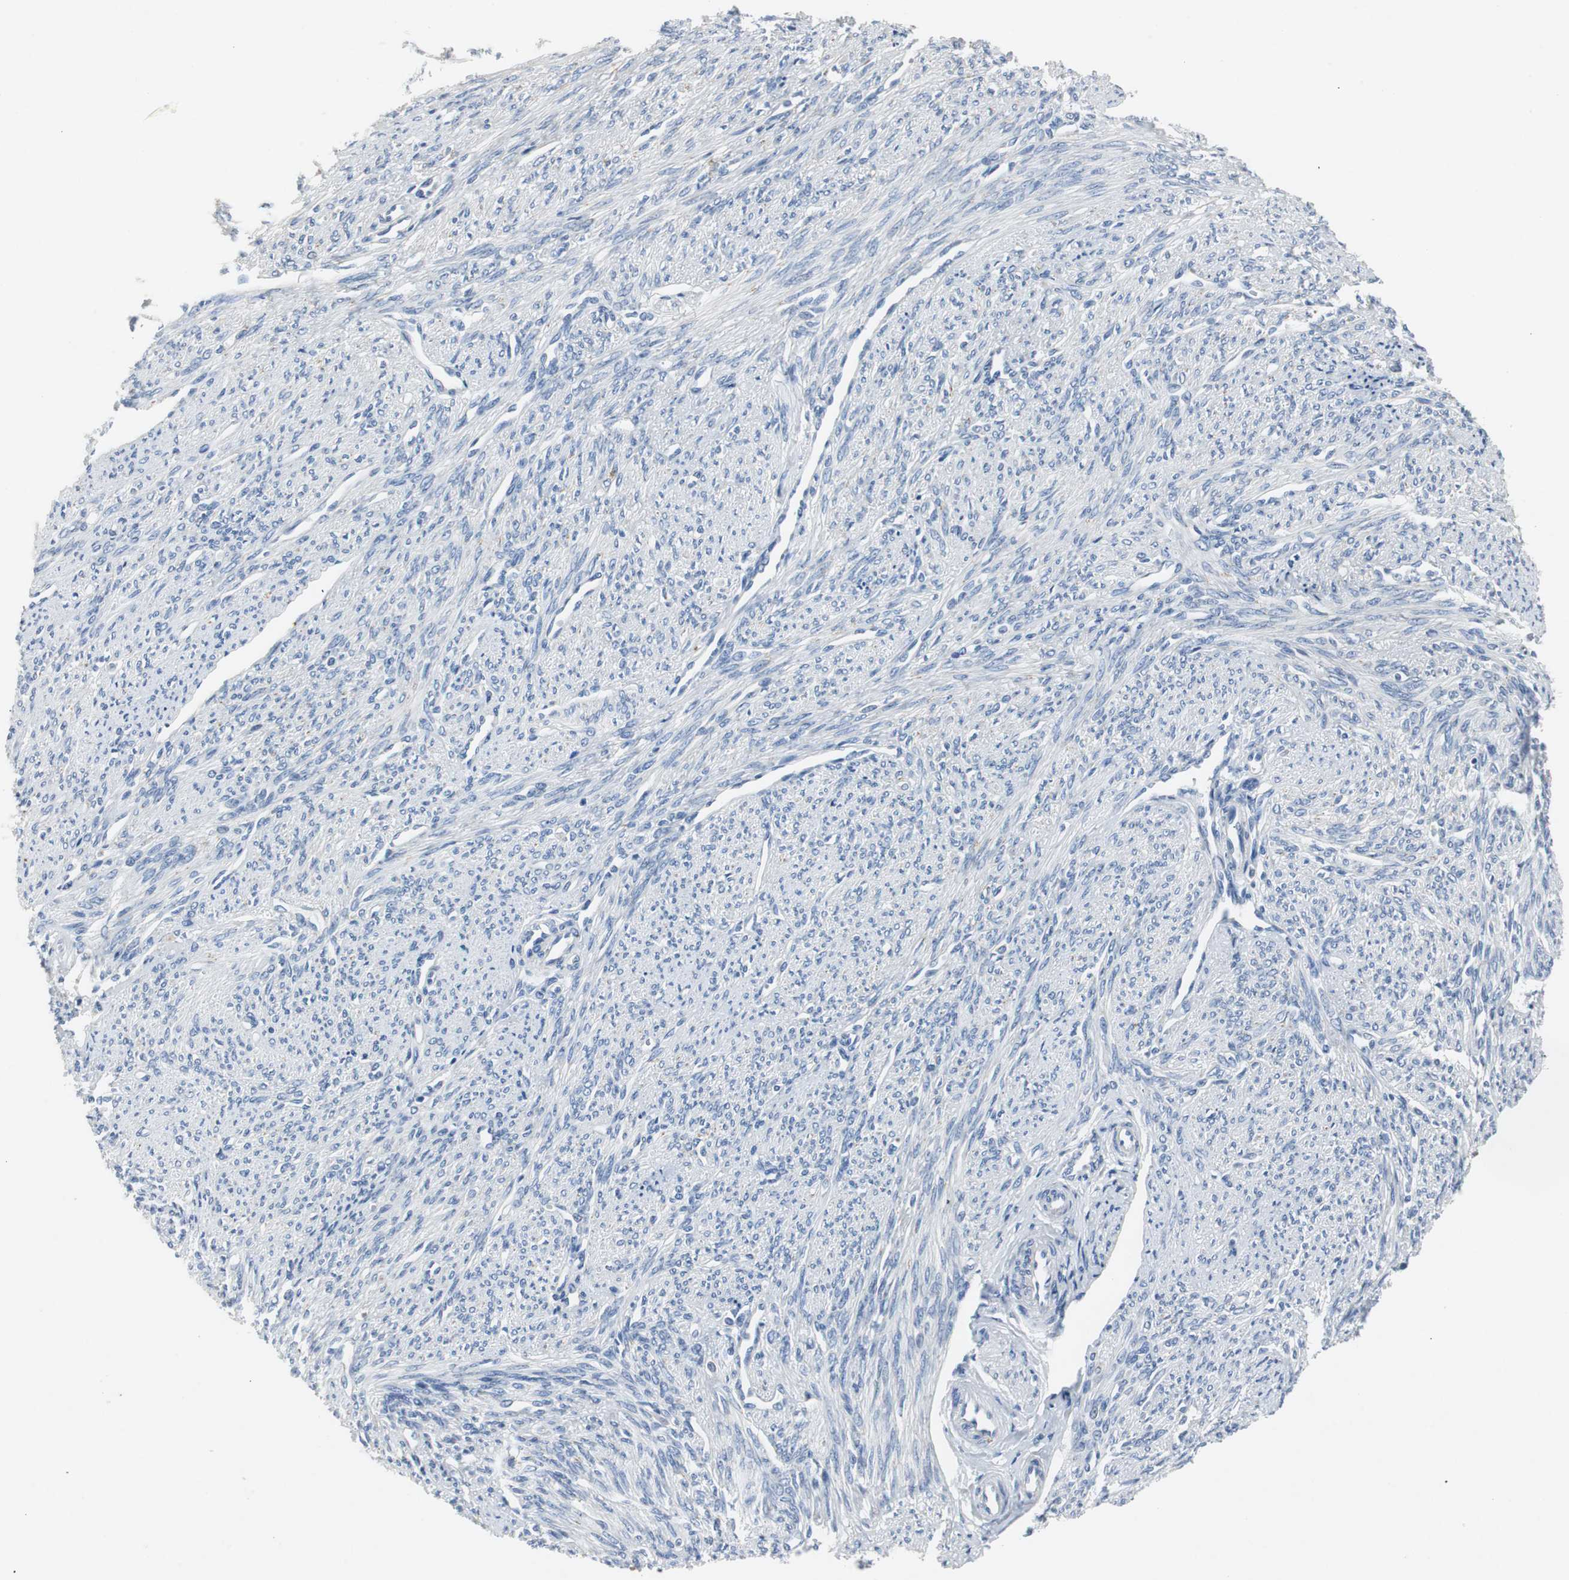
{"staining": {"intensity": "negative", "quantity": "none", "location": "none"}, "tissue": "smooth muscle", "cell_type": "Smooth muscle cells", "image_type": "normal", "snomed": [{"axis": "morphology", "description": "Normal tissue, NOS"}, {"axis": "topography", "description": "Smooth muscle"}], "caption": "A high-resolution histopathology image shows immunohistochemistry (IHC) staining of benign smooth muscle, which demonstrates no significant positivity in smooth muscle cells. (DAB immunohistochemistry with hematoxylin counter stain).", "gene": "LRP2", "patient": {"sex": "female", "age": 65}}